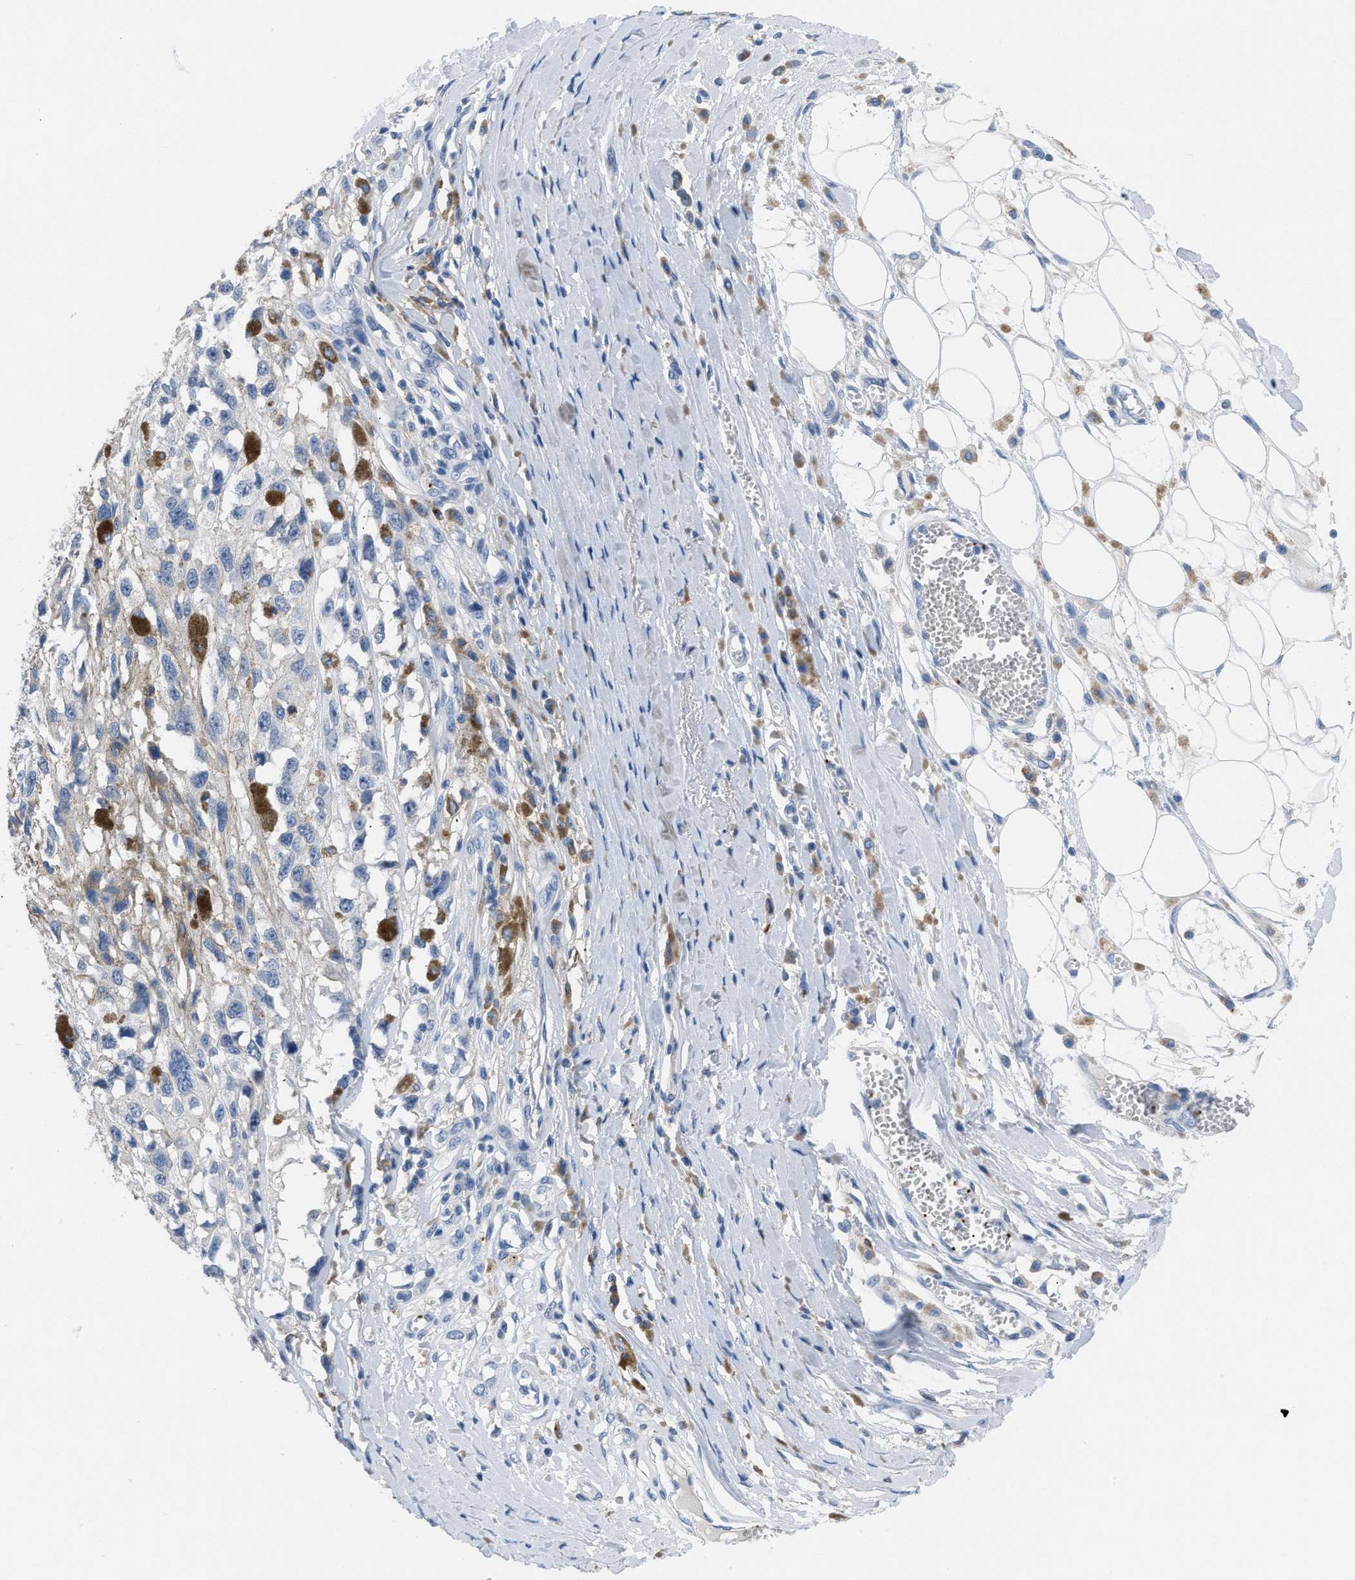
{"staining": {"intensity": "negative", "quantity": "none", "location": "none"}, "tissue": "melanoma", "cell_type": "Tumor cells", "image_type": "cancer", "snomed": [{"axis": "morphology", "description": "Malignant melanoma, Metastatic site"}, {"axis": "topography", "description": "Lymph node"}], "caption": "IHC of malignant melanoma (metastatic site) exhibits no expression in tumor cells.", "gene": "FGF18", "patient": {"sex": "male", "age": 59}}